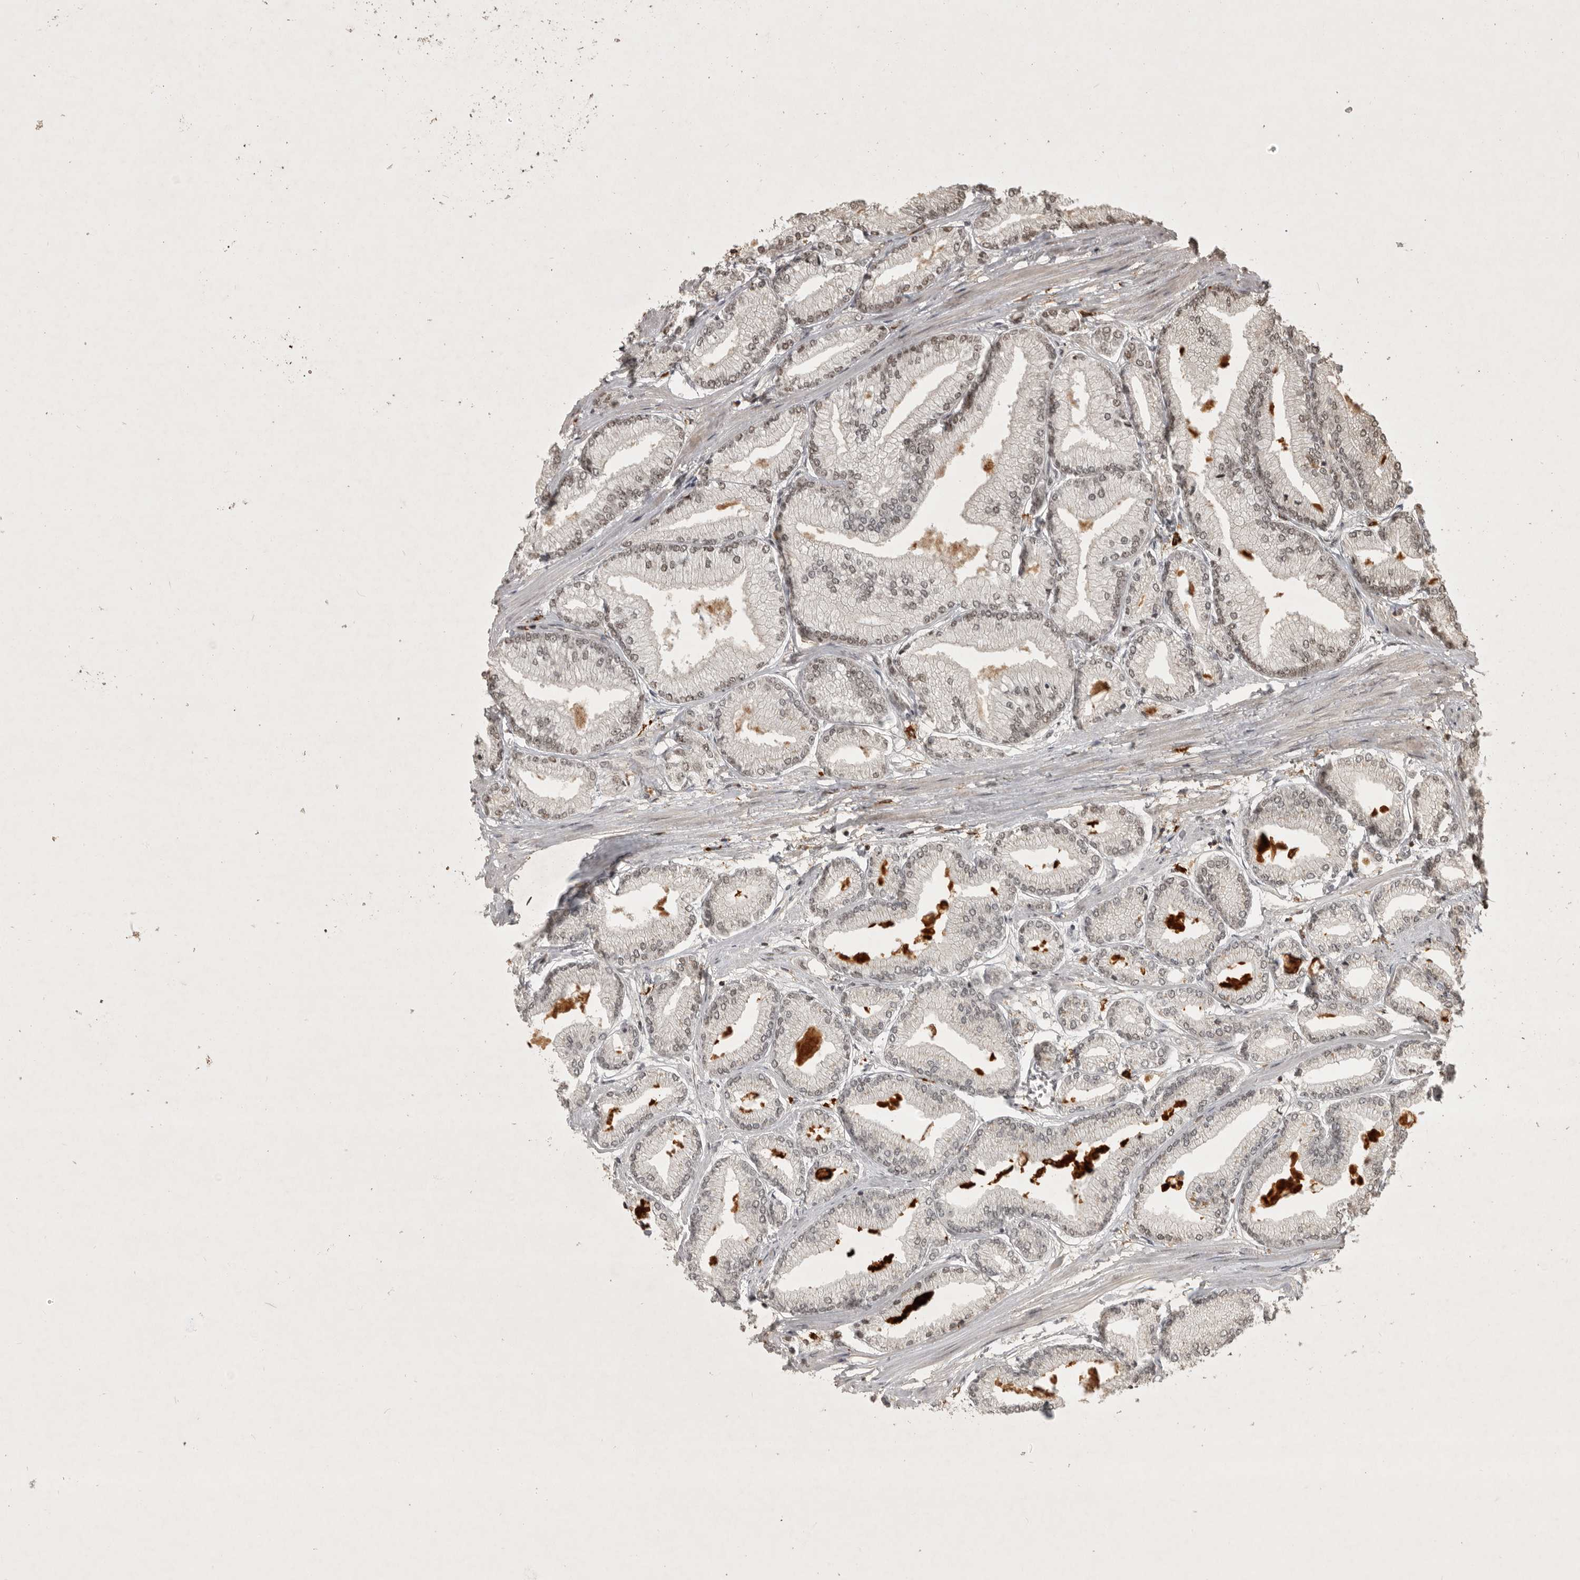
{"staining": {"intensity": "weak", "quantity": ">75%", "location": "nuclear"}, "tissue": "prostate cancer", "cell_type": "Tumor cells", "image_type": "cancer", "snomed": [{"axis": "morphology", "description": "Adenocarcinoma, Low grade"}, {"axis": "topography", "description": "Prostate"}], "caption": "This is a micrograph of IHC staining of prostate cancer (adenocarcinoma (low-grade)), which shows weak staining in the nuclear of tumor cells.", "gene": "CBLL1", "patient": {"sex": "male", "age": 52}}